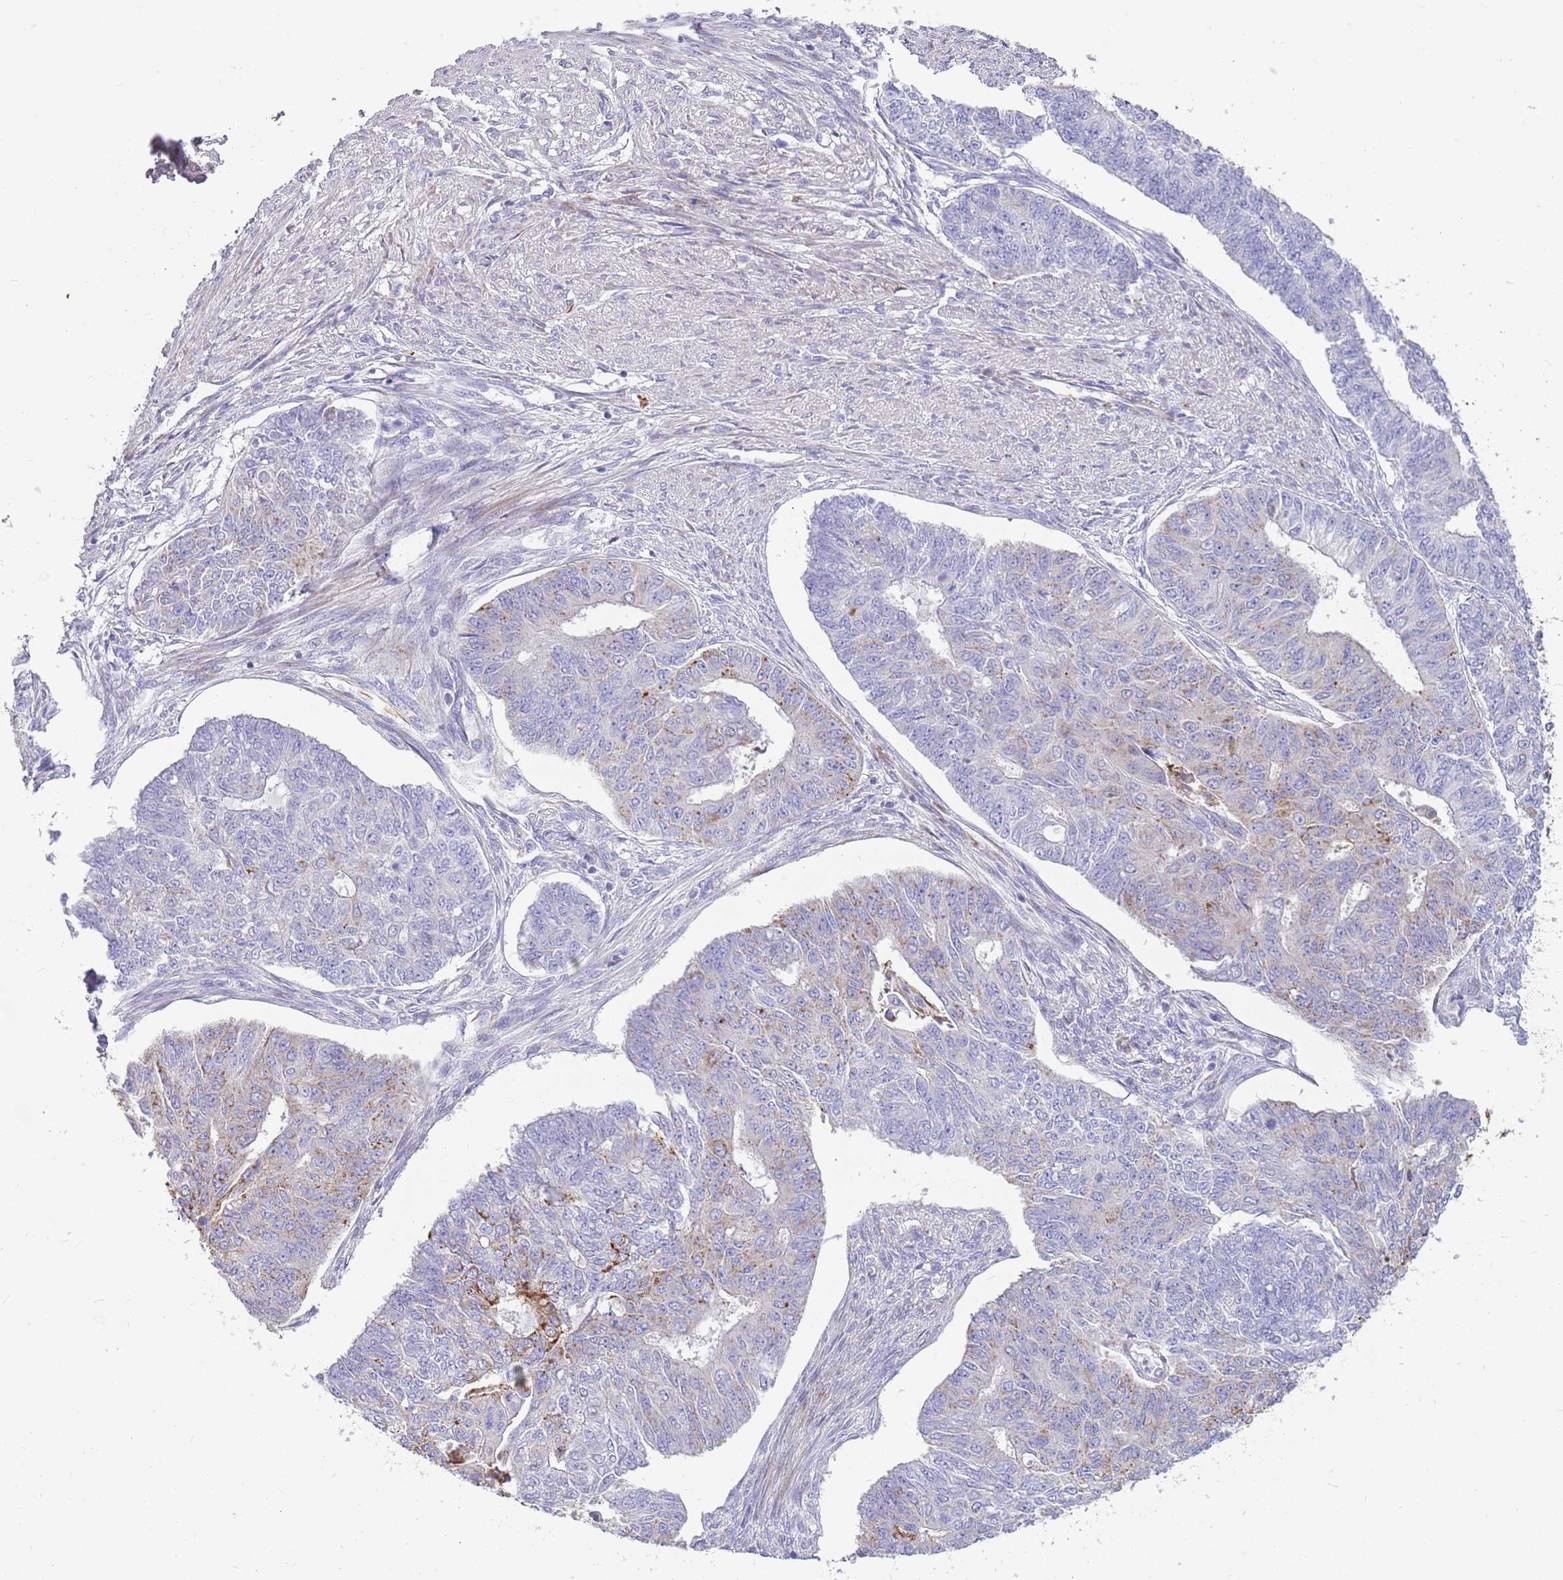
{"staining": {"intensity": "negative", "quantity": "none", "location": "none"}, "tissue": "endometrial cancer", "cell_type": "Tumor cells", "image_type": "cancer", "snomed": [{"axis": "morphology", "description": "Adenocarcinoma, NOS"}, {"axis": "topography", "description": "Endometrium"}], "caption": "Immunohistochemistry micrograph of human adenocarcinoma (endometrial) stained for a protein (brown), which shows no positivity in tumor cells.", "gene": "ZDHHC1", "patient": {"sex": "female", "age": 32}}